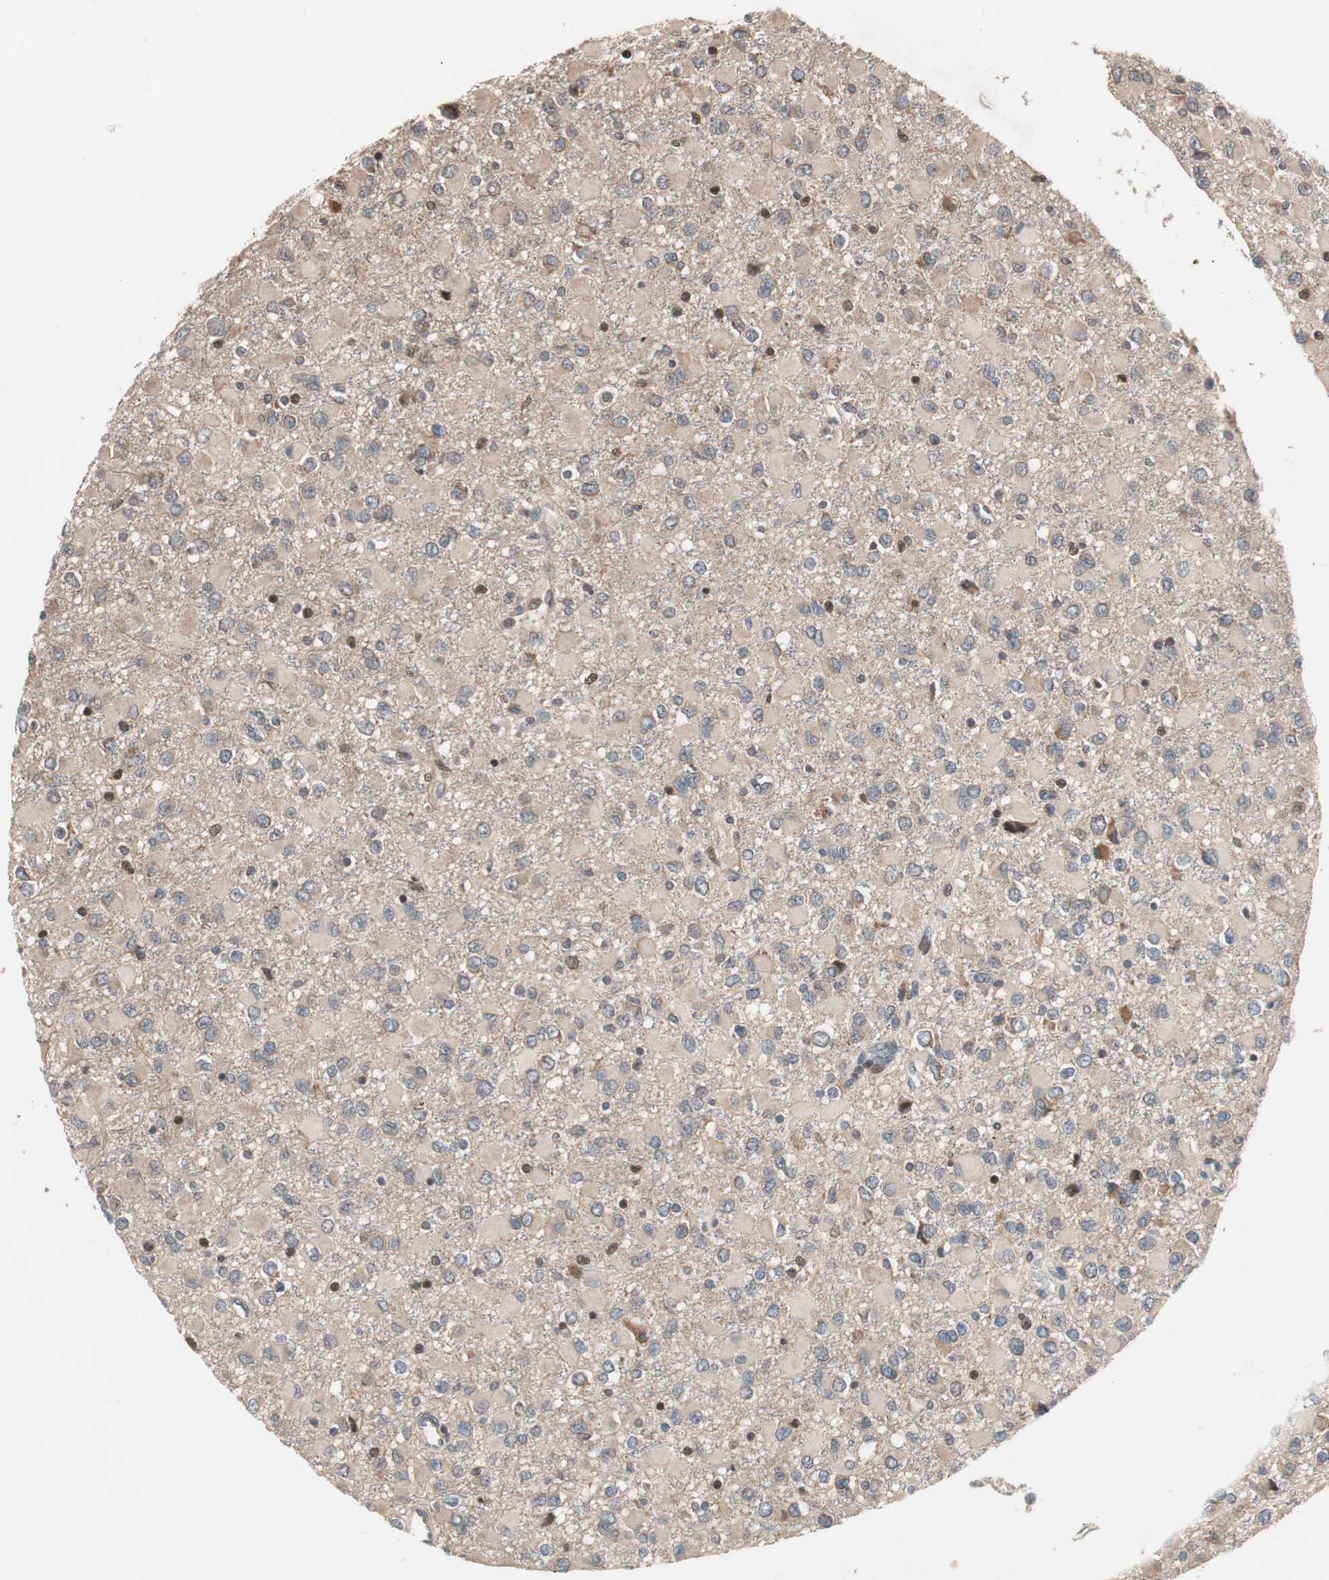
{"staining": {"intensity": "weak", "quantity": ">75%", "location": "cytoplasmic/membranous"}, "tissue": "glioma", "cell_type": "Tumor cells", "image_type": "cancer", "snomed": [{"axis": "morphology", "description": "Glioma, malignant, Low grade"}, {"axis": "topography", "description": "Brain"}], "caption": "This histopathology image reveals IHC staining of human glioma, with low weak cytoplasmic/membranous expression in approximately >75% of tumor cells.", "gene": "NF2", "patient": {"sex": "male", "age": 42}}